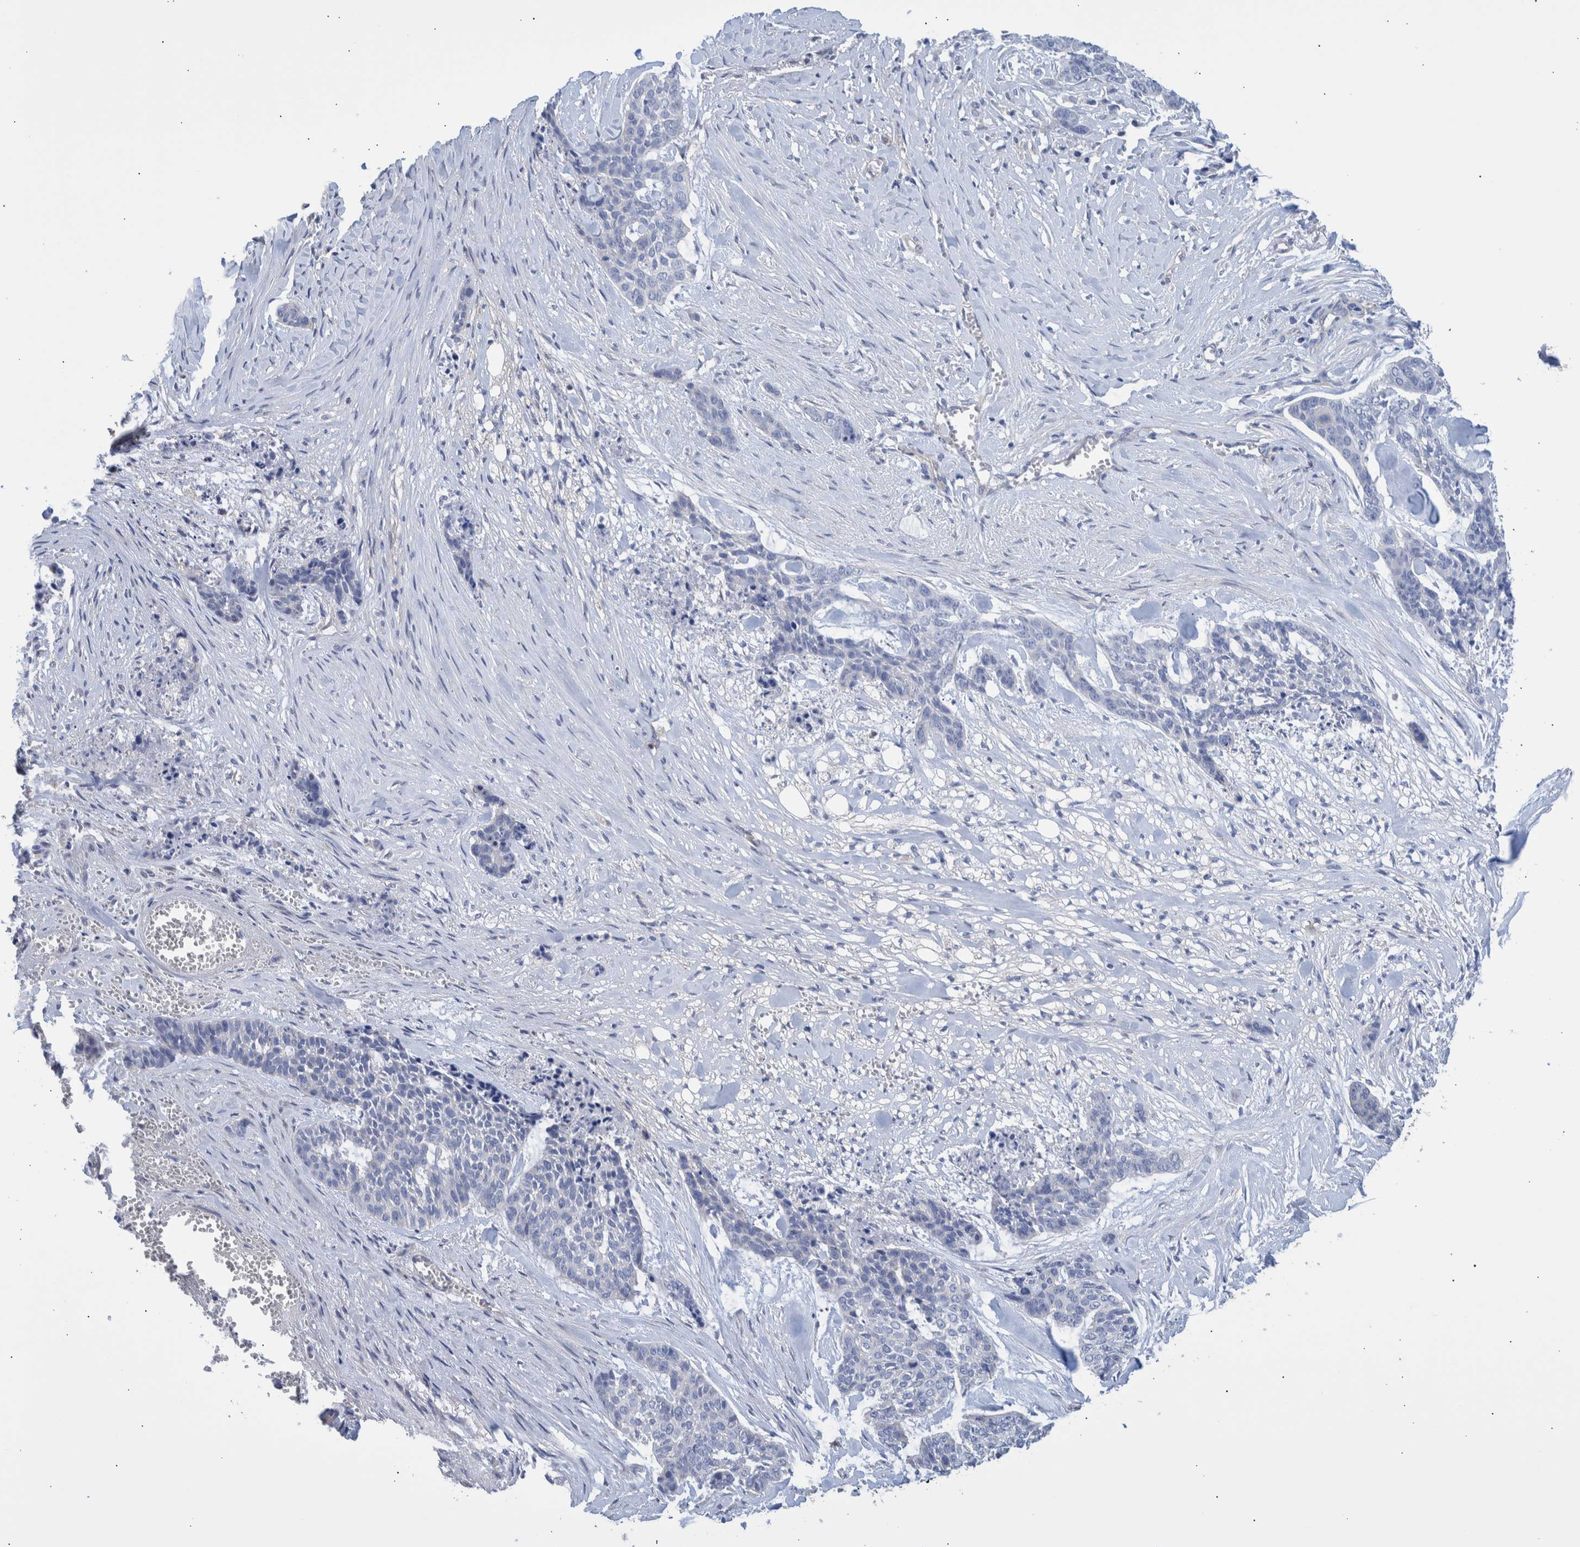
{"staining": {"intensity": "negative", "quantity": "none", "location": "none"}, "tissue": "skin cancer", "cell_type": "Tumor cells", "image_type": "cancer", "snomed": [{"axis": "morphology", "description": "Basal cell carcinoma"}, {"axis": "topography", "description": "Skin"}], "caption": "This image is of skin basal cell carcinoma stained with immunohistochemistry (IHC) to label a protein in brown with the nuclei are counter-stained blue. There is no positivity in tumor cells. (DAB immunohistochemistry (IHC), high magnification).", "gene": "PPP3CC", "patient": {"sex": "female", "age": 64}}